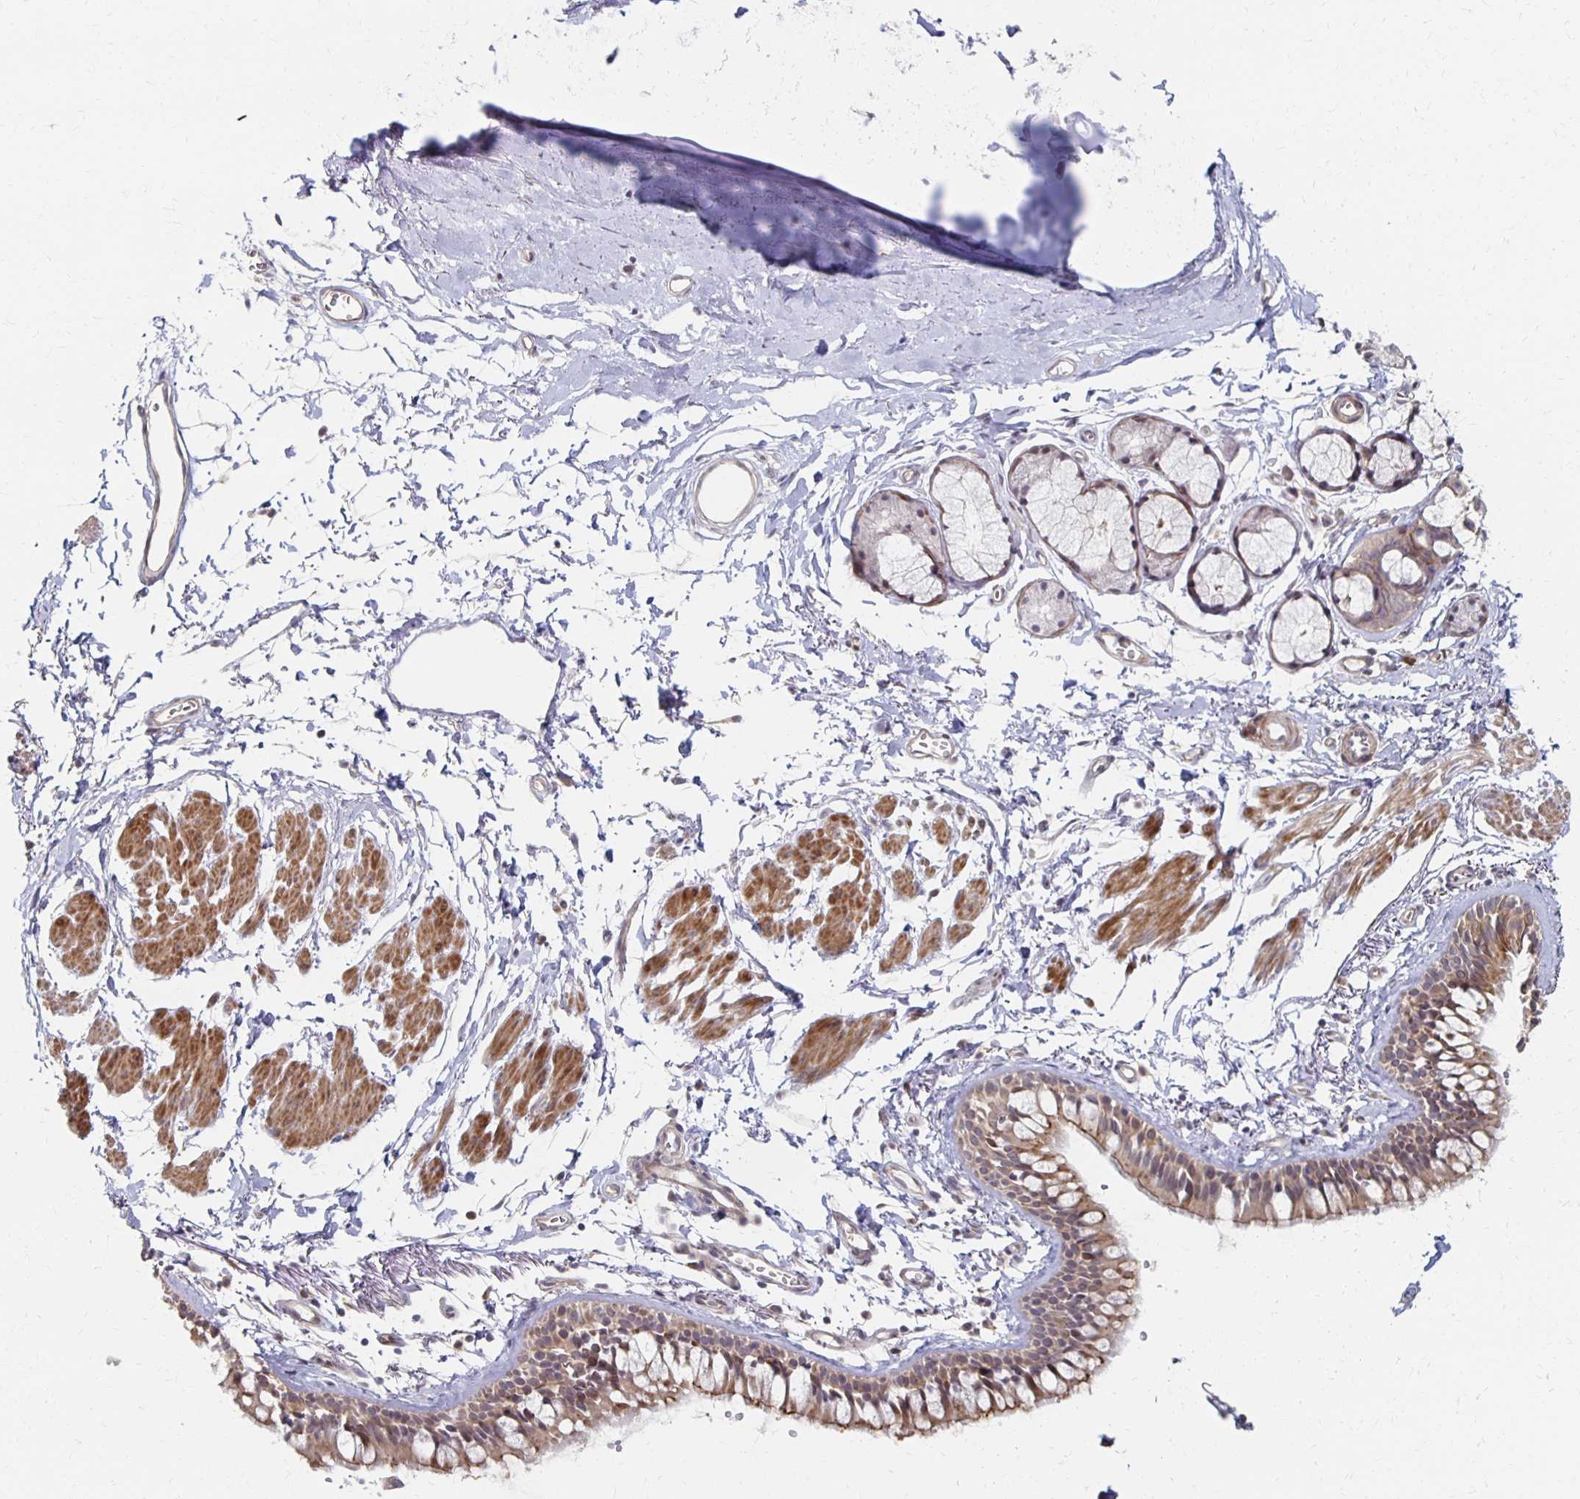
{"staining": {"intensity": "weak", "quantity": ">75%", "location": "cytoplasmic/membranous"}, "tissue": "bronchus", "cell_type": "Respiratory epithelial cells", "image_type": "normal", "snomed": [{"axis": "morphology", "description": "Normal tissue, NOS"}, {"axis": "topography", "description": "Cartilage tissue"}, {"axis": "topography", "description": "Bronchus"}, {"axis": "topography", "description": "Peripheral nerve tissue"}], "caption": "This is a histology image of immunohistochemistry staining of normal bronchus, which shows weak positivity in the cytoplasmic/membranous of respiratory epithelial cells.", "gene": "PRKCB", "patient": {"sex": "female", "age": 59}}